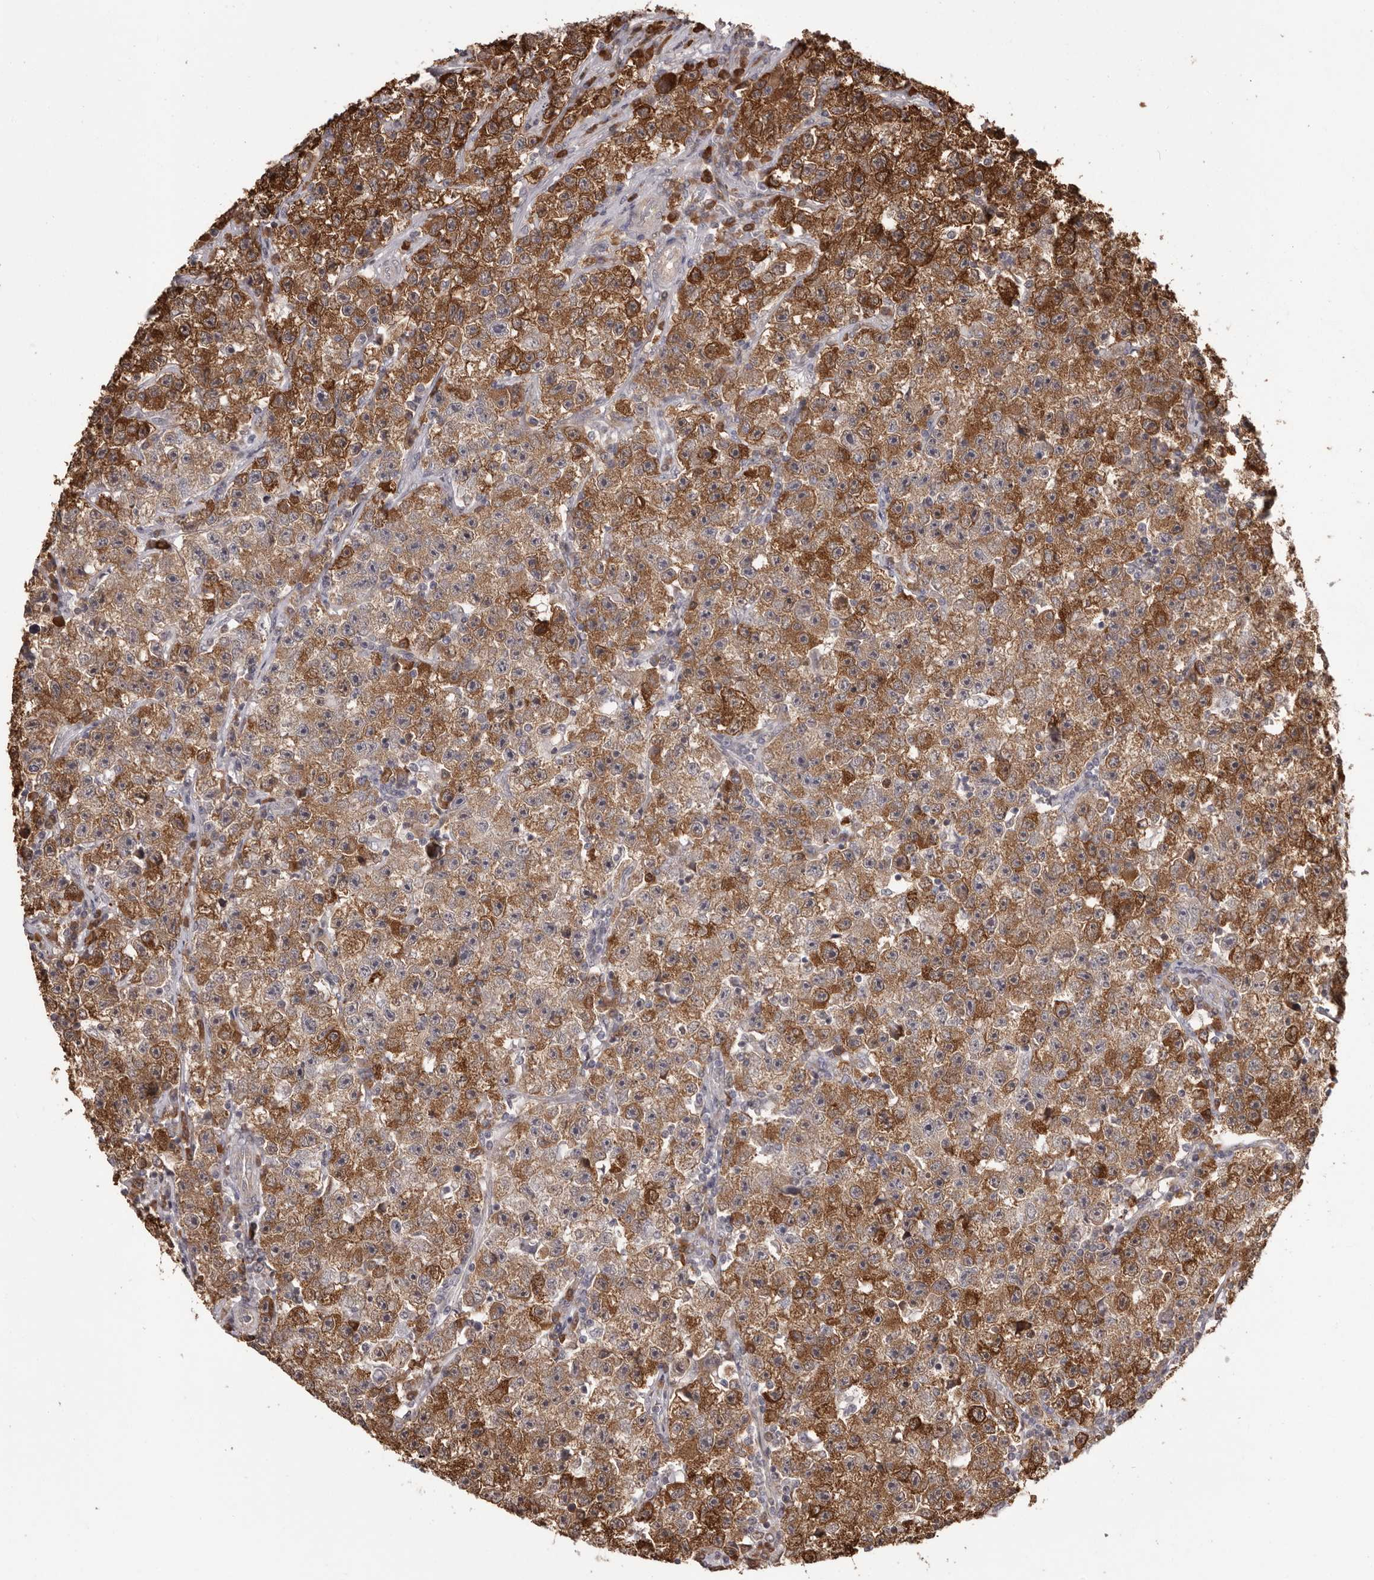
{"staining": {"intensity": "moderate", "quantity": ">75%", "location": "cytoplasmic/membranous"}, "tissue": "testis cancer", "cell_type": "Tumor cells", "image_type": "cancer", "snomed": [{"axis": "morphology", "description": "Seminoma, NOS"}, {"axis": "topography", "description": "Testis"}], "caption": "Protein expression analysis of human seminoma (testis) reveals moderate cytoplasmic/membranous expression in approximately >75% of tumor cells. The staining was performed using DAB to visualize the protein expression in brown, while the nuclei were stained in blue with hematoxylin (Magnification: 20x).", "gene": "GFOD1", "patient": {"sex": "male", "age": 22}}